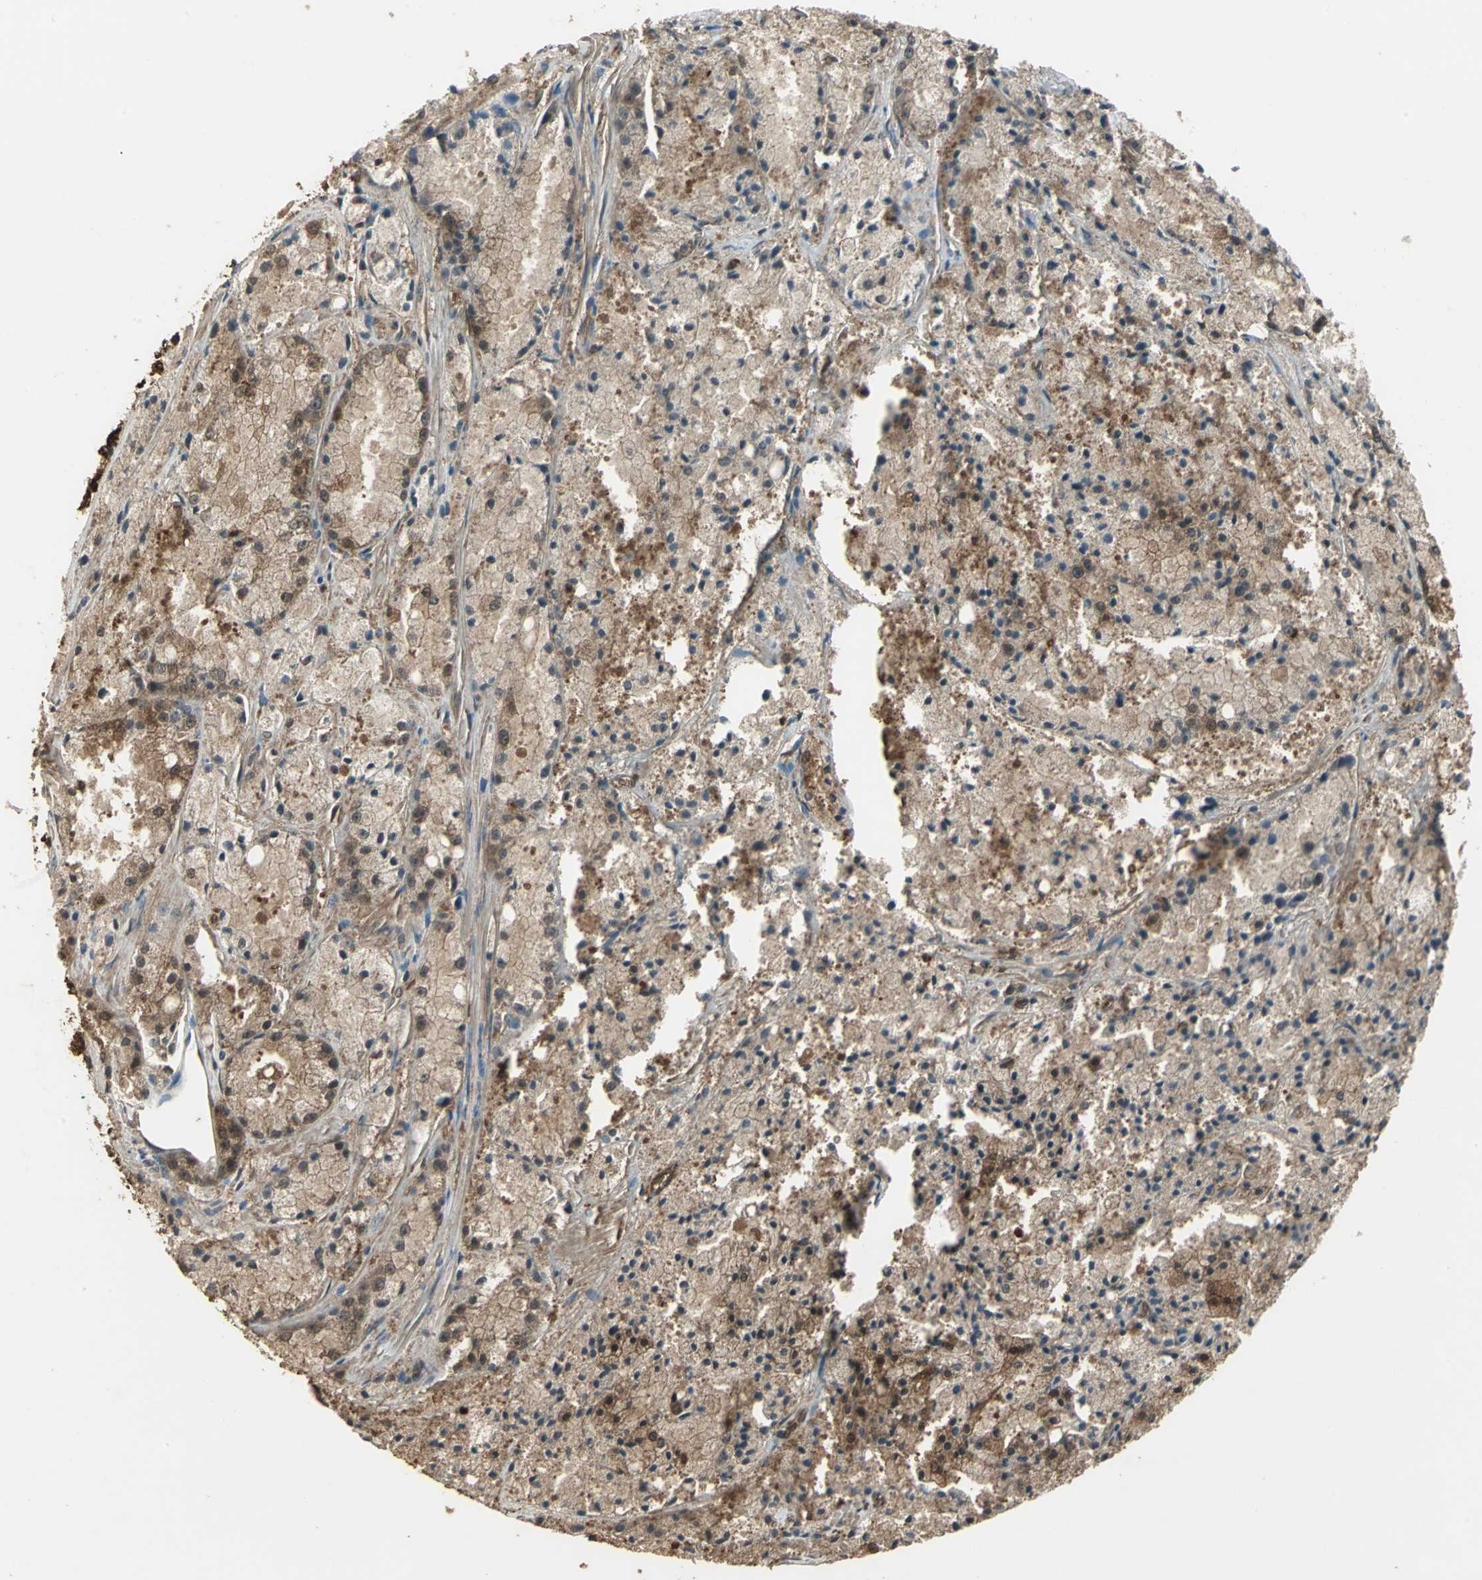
{"staining": {"intensity": "moderate", "quantity": ">75%", "location": "cytoplasmic/membranous,nuclear"}, "tissue": "prostate cancer", "cell_type": "Tumor cells", "image_type": "cancer", "snomed": [{"axis": "morphology", "description": "Adenocarcinoma, Low grade"}, {"axis": "topography", "description": "Prostate"}], "caption": "The micrograph displays immunohistochemical staining of adenocarcinoma (low-grade) (prostate). There is moderate cytoplasmic/membranous and nuclear staining is present in approximately >75% of tumor cells.", "gene": "DDAH1", "patient": {"sex": "male", "age": 64}}